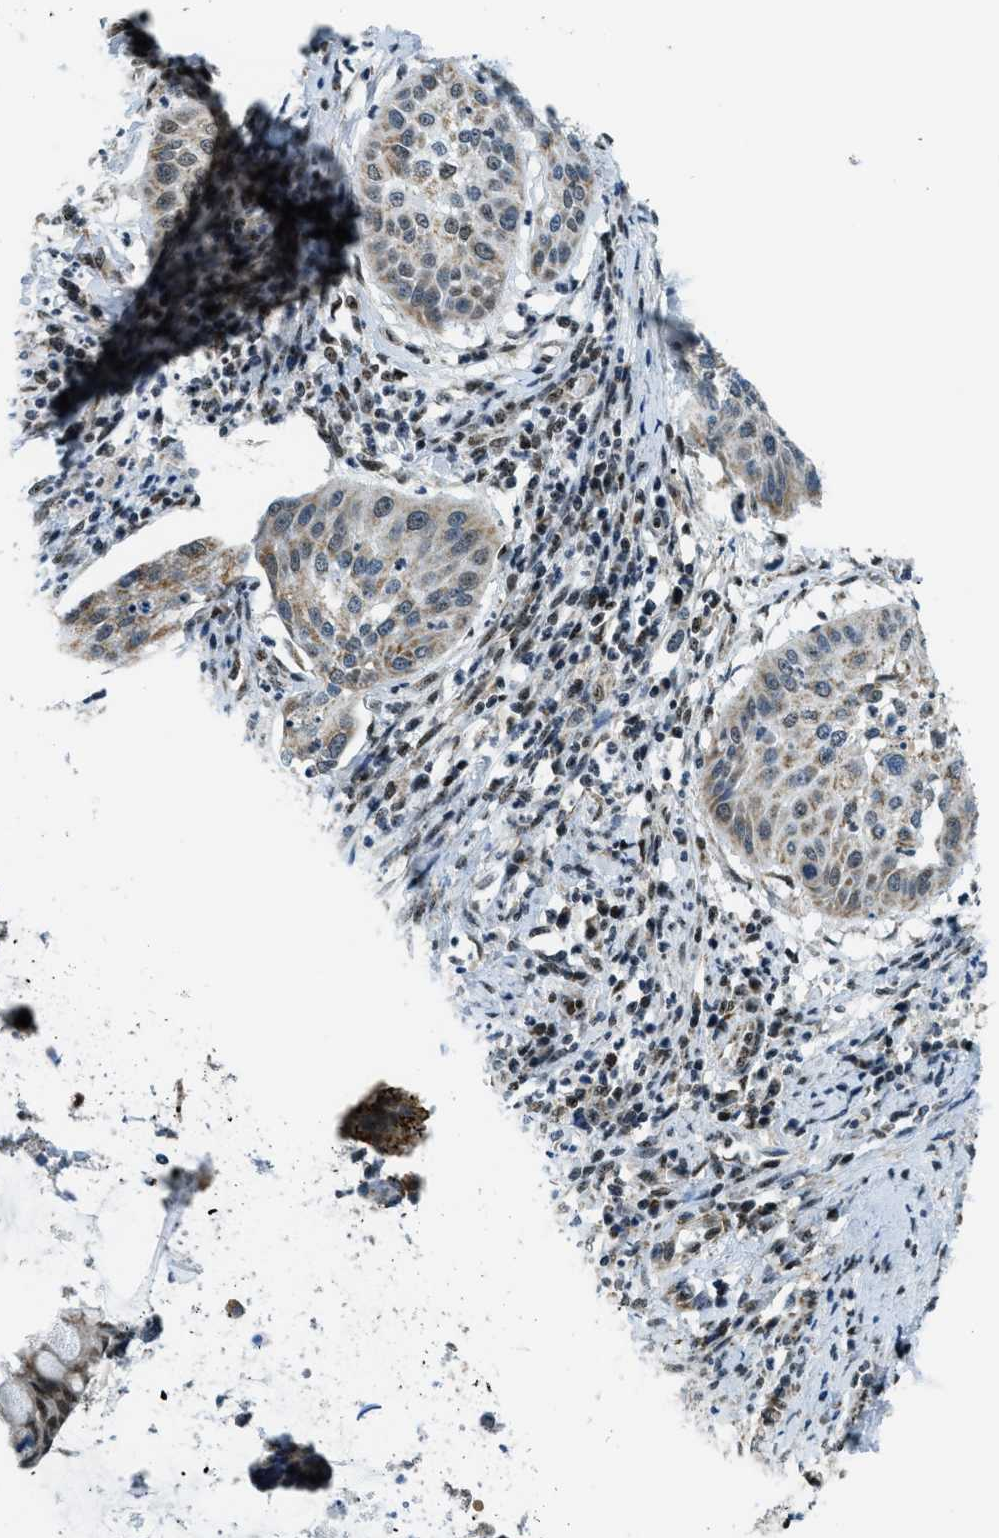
{"staining": {"intensity": "moderate", "quantity": ">75%", "location": "cytoplasmic/membranous"}, "tissue": "cervical cancer", "cell_type": "Tumor cells", "image_type": "cancer", "snomed": [{"axis": "morphology", "description": "Normal tissue, NOS"}, {"axis": "morphology", "description": "Squamous cell carcinoma, NOS"}, {"axis": "topography", "description": "Cervix"}], "caption": "Immunohistochemical staining of human cervical squamous cell carcinoma shows moderate cytoplasmic/membranous protein positivity in approximately >75% of tumor cells.", "gene": "SP100", "patient": {"sex": "female", "age": 39}}